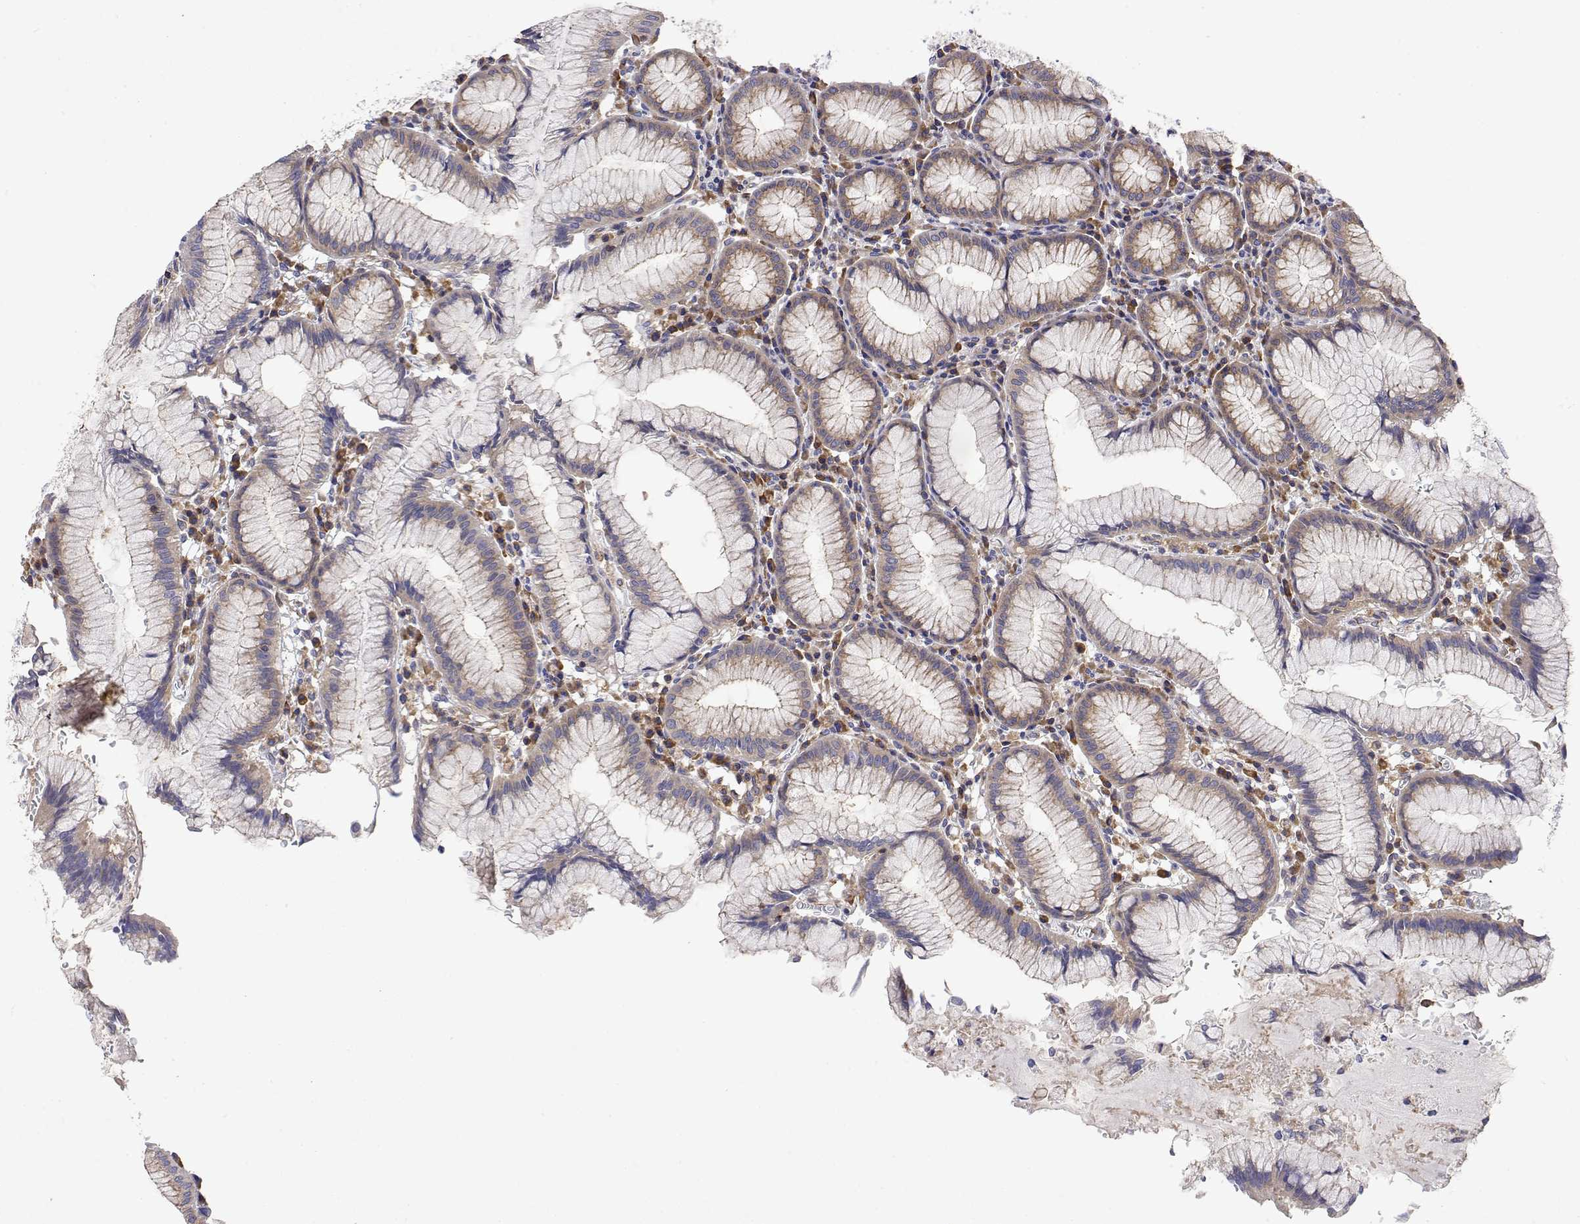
{"staining": {"intensity": "moderate", "quantity": "25%-75%", "location": "cytoplasmic/membranous"}, "tissue": "stomach", "cell_type": "Glandular cells", "image_type": "normal", "snomed": [{"axis": "morphology", "description": "Normal tissue, NOS"}, {"axis": "topography", "description": "Stomach"}], "caption": "Immunohistochemistry (IHC) photomicrograph of normal human stomach stained for a protein (brown), which reveals medium levels of moderate cytoplasmic/membranous staining in about 25%-75% of glandular cells.", "gene": "EEF1G", "patient": {"sex": "male", "age": 55}}